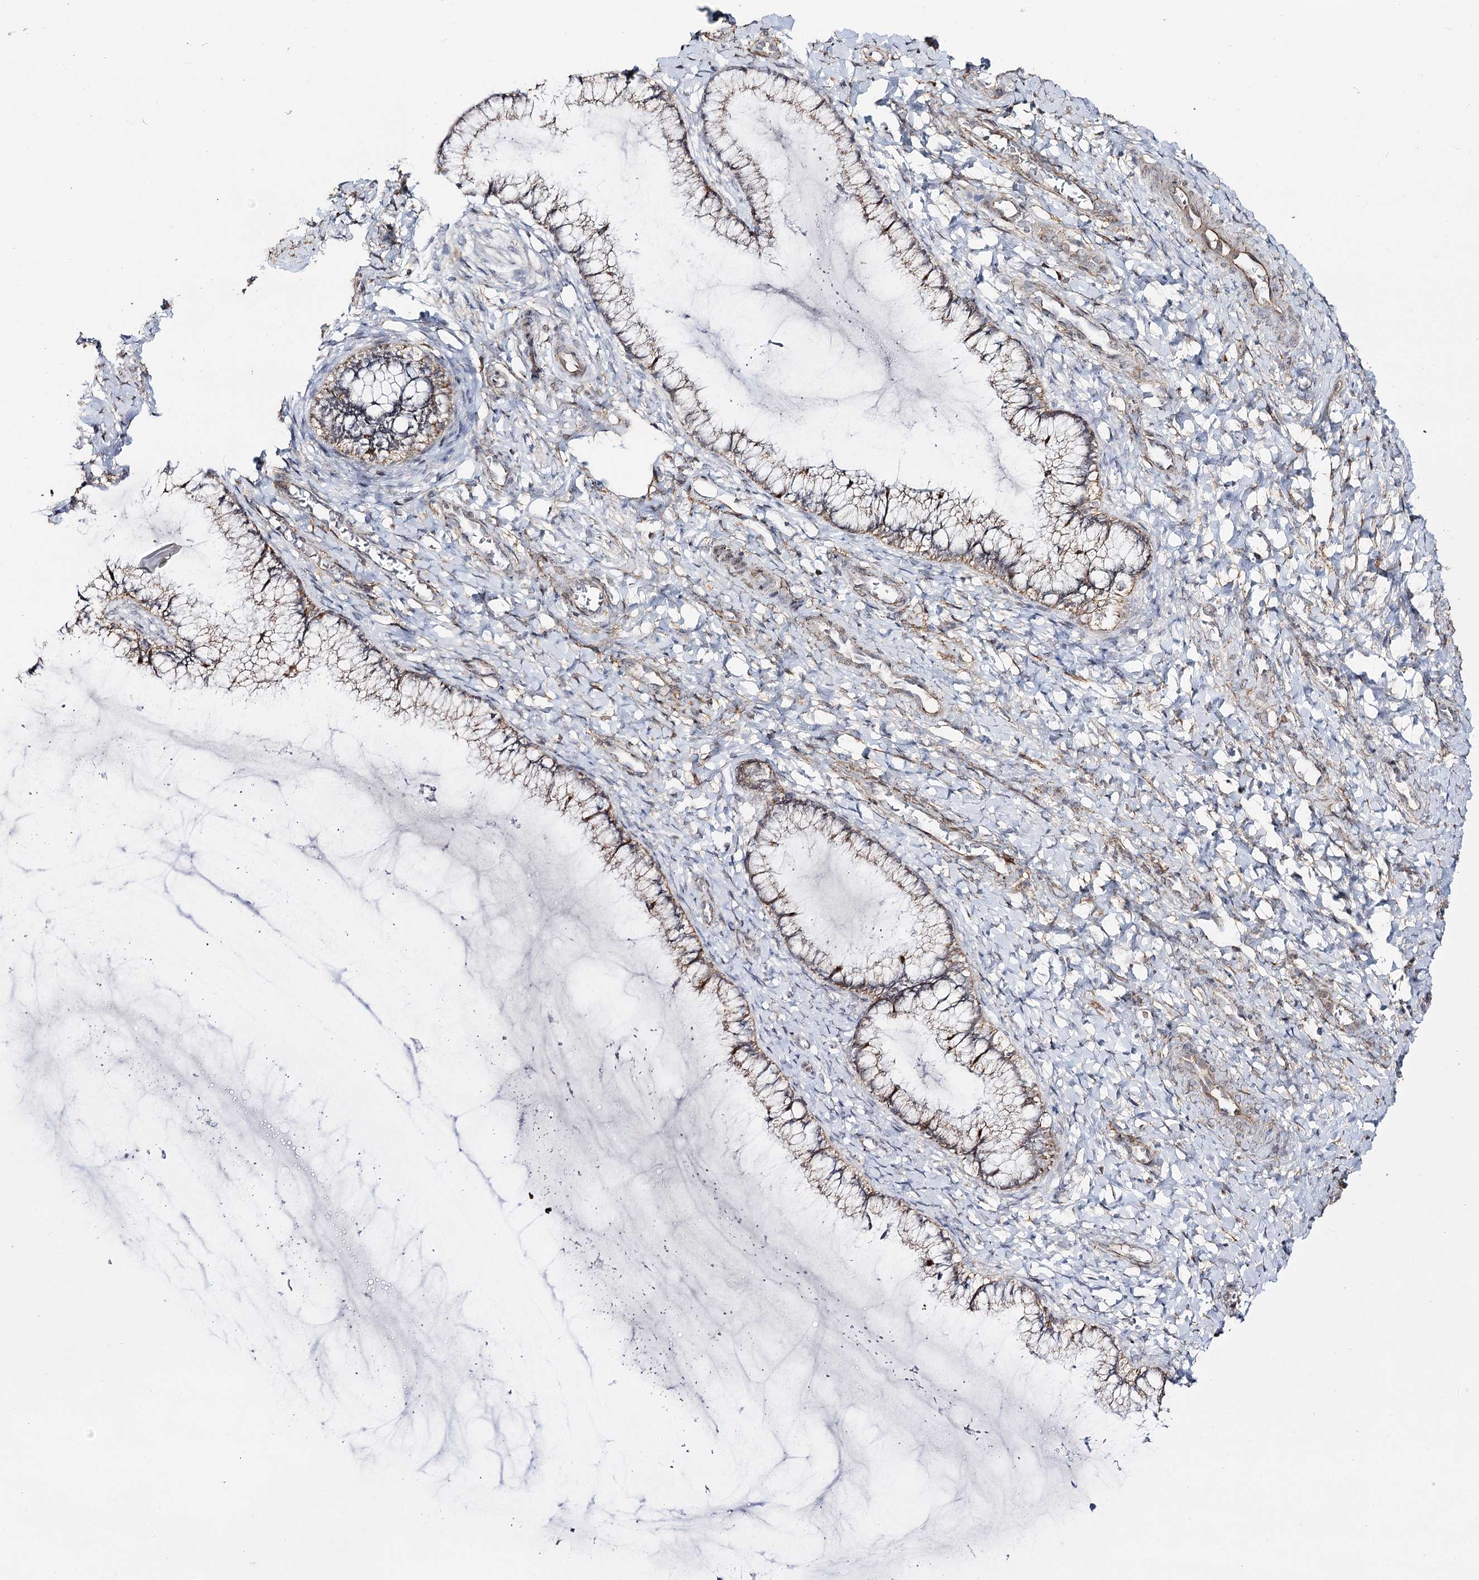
{"staining": {"intensity": "weak", "quantity": ">75%", "location": "cytoplasmic/membranous"}, "tissue": "cervix", "cell_type": "Glandular cells", "image_type": "normal", "snomed": [{"axis": "morphology", "description": "Normal tissue, NOS"}, {"axis": "morphology", "description": "Adenocarcinoma, NOS"}, {"axis": "topography", "description": "Cervix"}], "caption": "High-magnification brightfield microscopy of benign cervix stained with DAB (3,3'-diaminobenzidine) (brown) and counterstained with hematoxylin (blue). glandular cells exhibit weak cytoplasmic/membranous expression is appreciated in about>75% of cells.", "gene": "CBR4", "patient": {"sex": "female", "age": 29}}